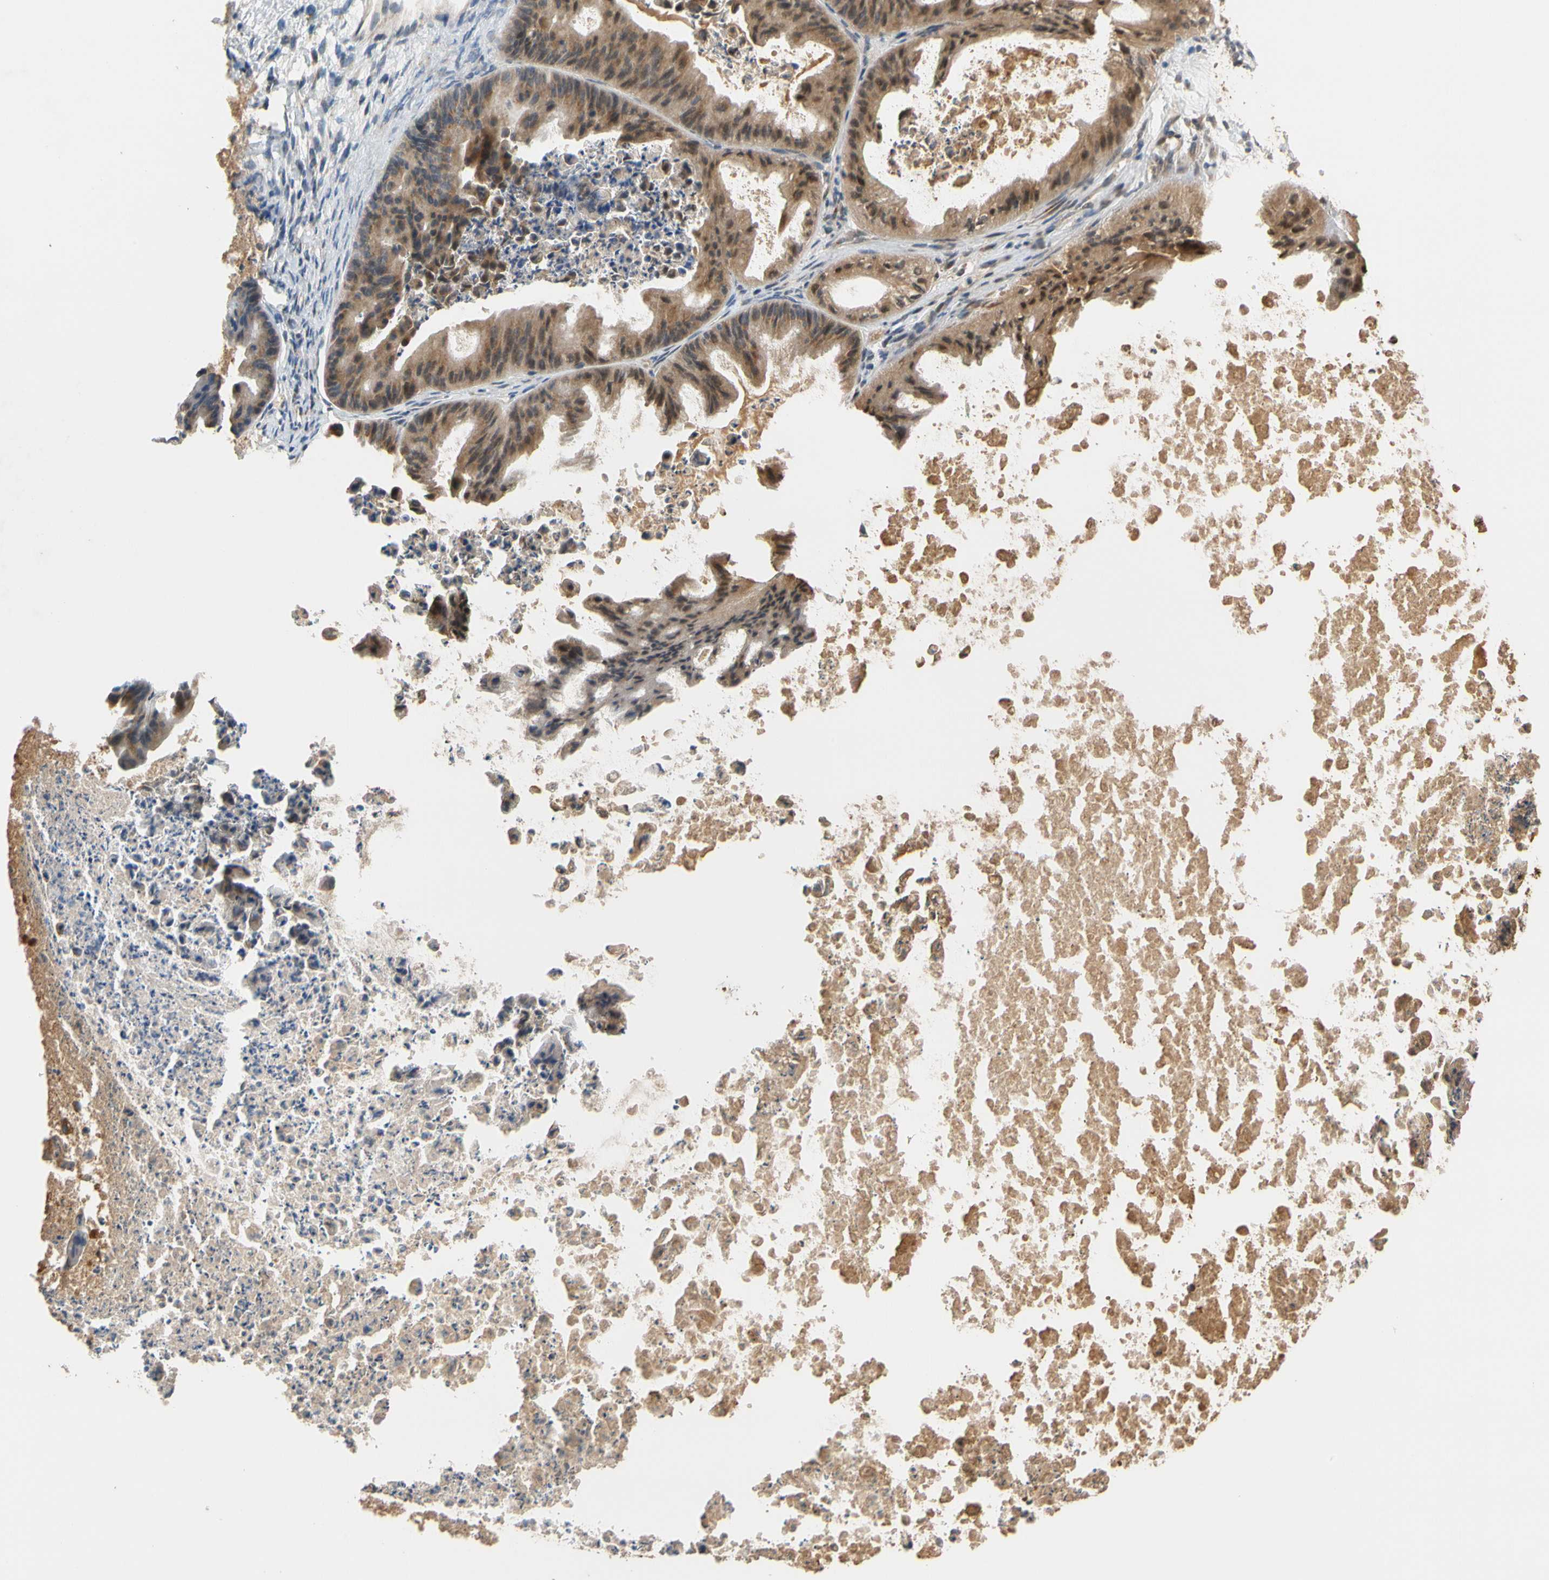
{"staining": {"intensity": "moderate", "quantity": ">75%", "location": "cytoplasmic/membranous"}, "tissue": "ovarian cancer", "cell_type": "Tumor cells", "image_type": "cancer", "snomed": [{"axis": "morphology", "description": "Cystadenocarcinoma, mucinous, NOS"}, {"axis": "topography", "description": "Ovary"}], "caption": "Moderate cytoplasmic/membranous staining is seen in about >75% of tumor cells in ovarian cancer (mucinous cystadenocarcinoma). (DAB IHC with brightfield microscopy, high magnification).", "gene": "GPSM2", "patient": {"sex": "female", "age": 37}}